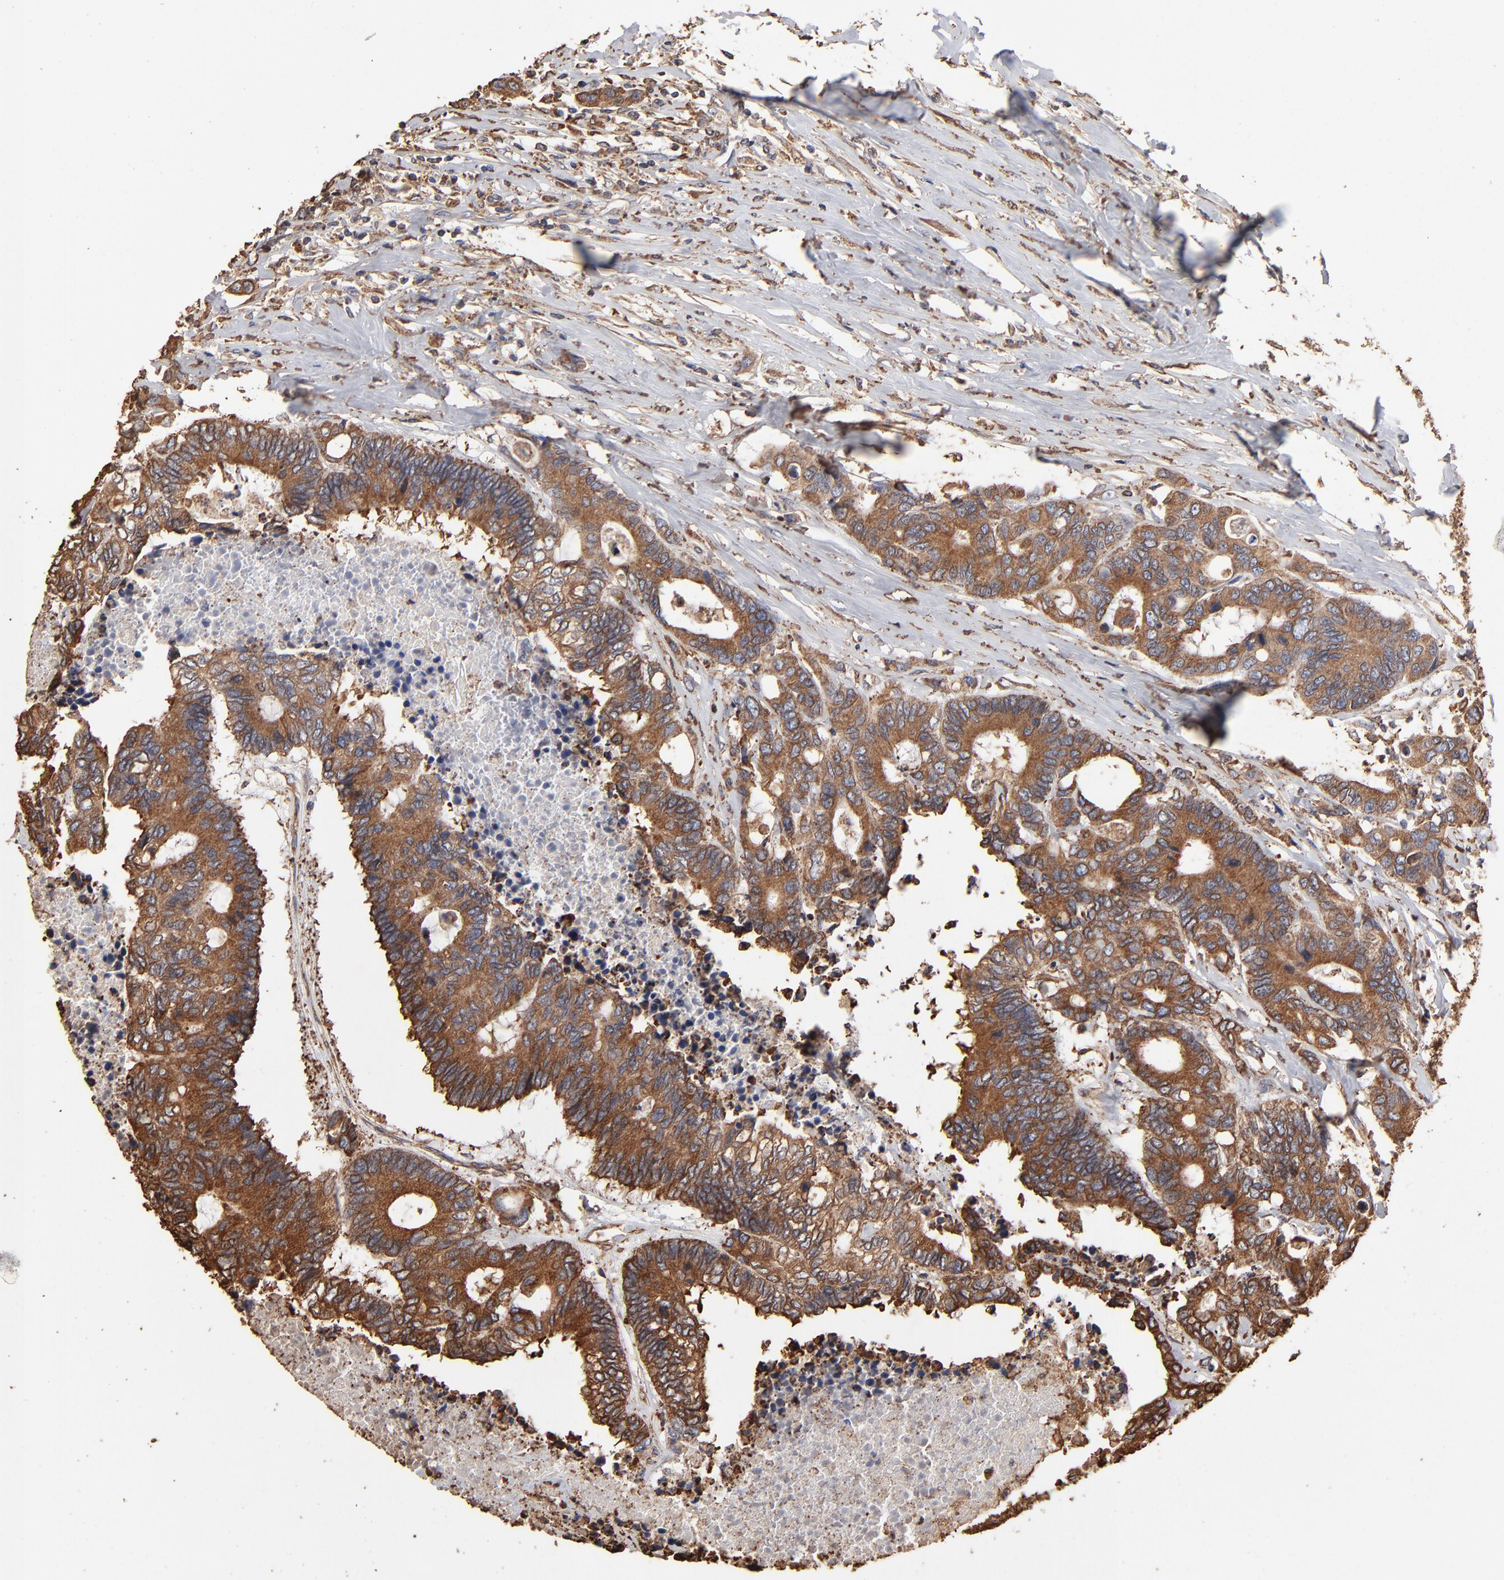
{"staining": {"intensity": "moderate", "quantity": ">75%", "location": "cytoplasmic/membranous"}, "tissue": "colorectal cancer", "cell_type": "Tumor cells", "image_type": "cancer", "snomed": [{"axis": "morphology", "description": "Adenocarcinoma, NOS"}, {"axis": "topography", "description": "Rectum"}], "caption": "The photomicrograph exhibits a brown stain indicating the presence of a protein in the cytoplasmic/membranous of tumor cells in colorectal cancer (adenocarcinoma).", "gene": "PDIA3", "patient": {"sex": "male", "age": 55}}